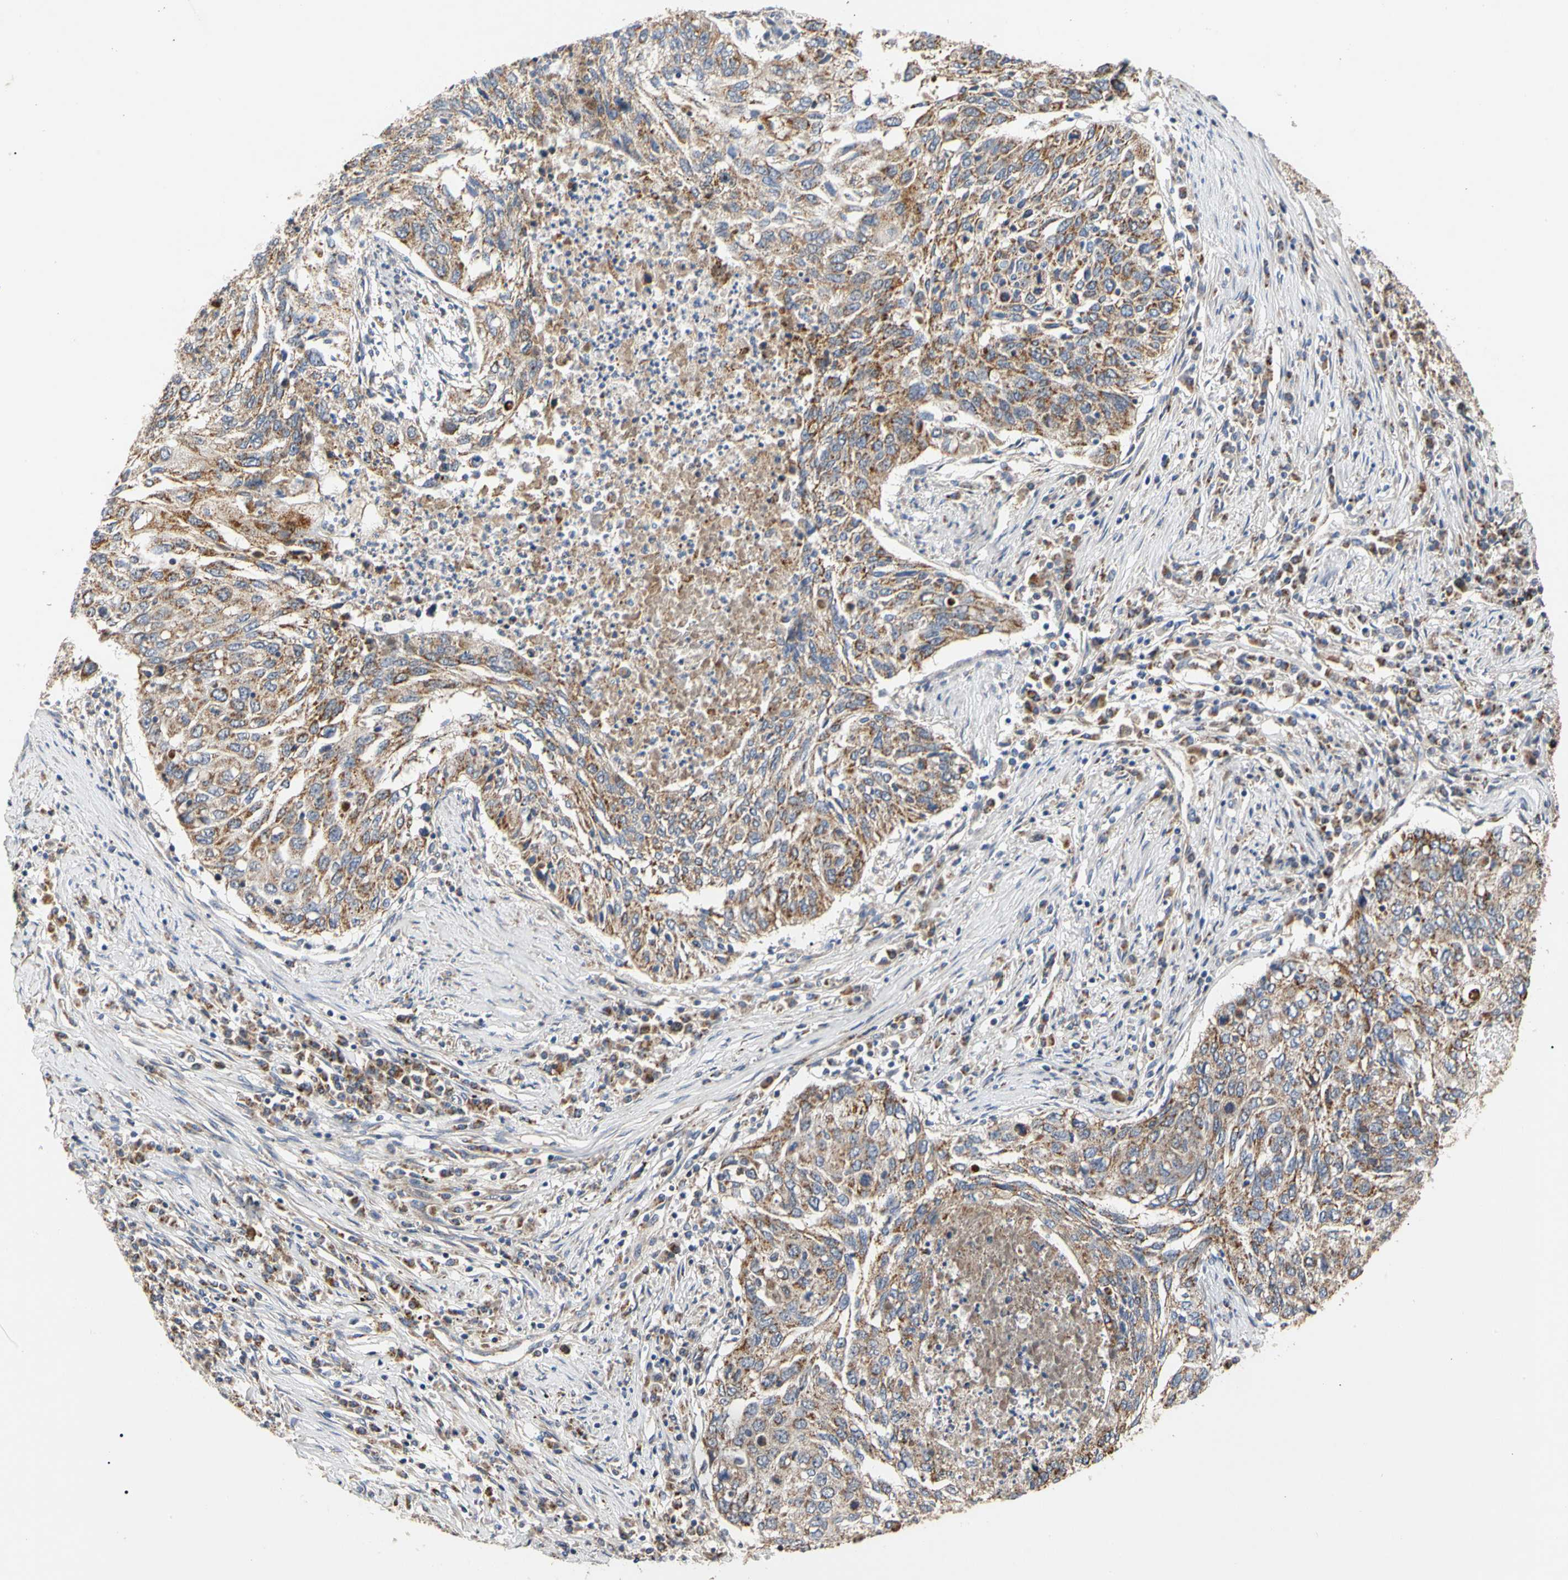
{"staining": {"intensity": "moderate", "quantity": ">75%", "location": "cytoplasmic/membranous"}, "tissue": "lung cancer", "cell_type": "Tumor cells", "image_type": "cancer", "snomed": [{"axis": "morphology", "description": "Squamous cell carcinoma, NOS"}, {"axis": "topography", "description": "Lung"}], "caption": "Immunohistochemical staining of human lung cancer demonstrates medium levels of moderate cytoplasmic/membranous protein staining in about >75% of tumor cells.", "gene": "GPD2", "patient": {"sex": "female", "age": 63}}